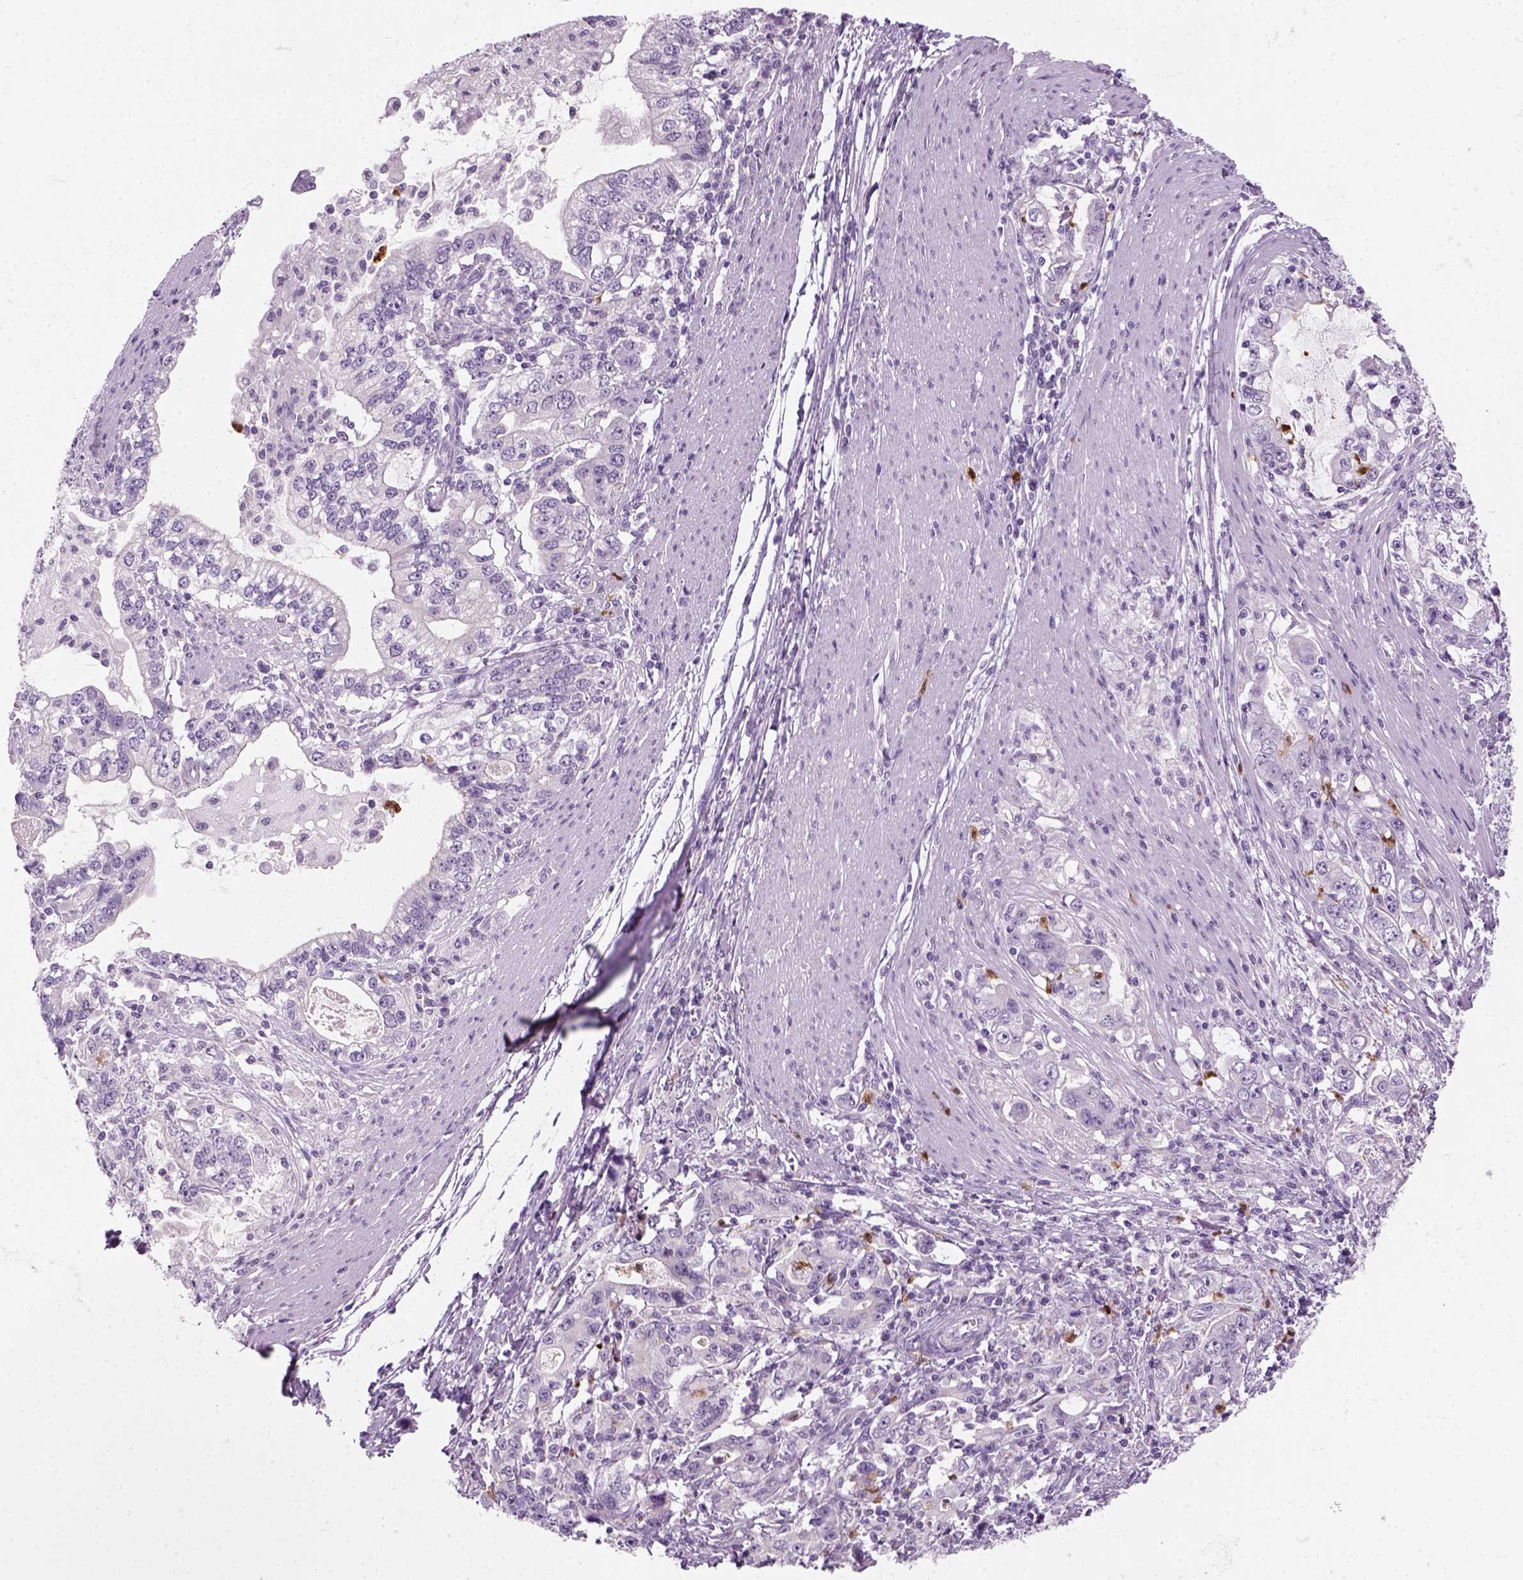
{"staining": {"intensity": "negative", "quantity": "none", "location": "none"}, "tissue": "stomach cancer", "cell_type": "Tumor cells", "image_type": "cancer", "snomed": [{"axis": "morphology", "description": "Adenocarcinoma, NOS"}, {"axis": "topography", "description": "Stomach, lower"}], "caption": "High magnification brightfield microscopy of stomach adenocarcinoma stained with DAB (brown) and counterstained with hematoxylin (blue): tumor cells show no significant positivity.", "gene": "IL4", "patient": {"sex": "female", "age": 72}}